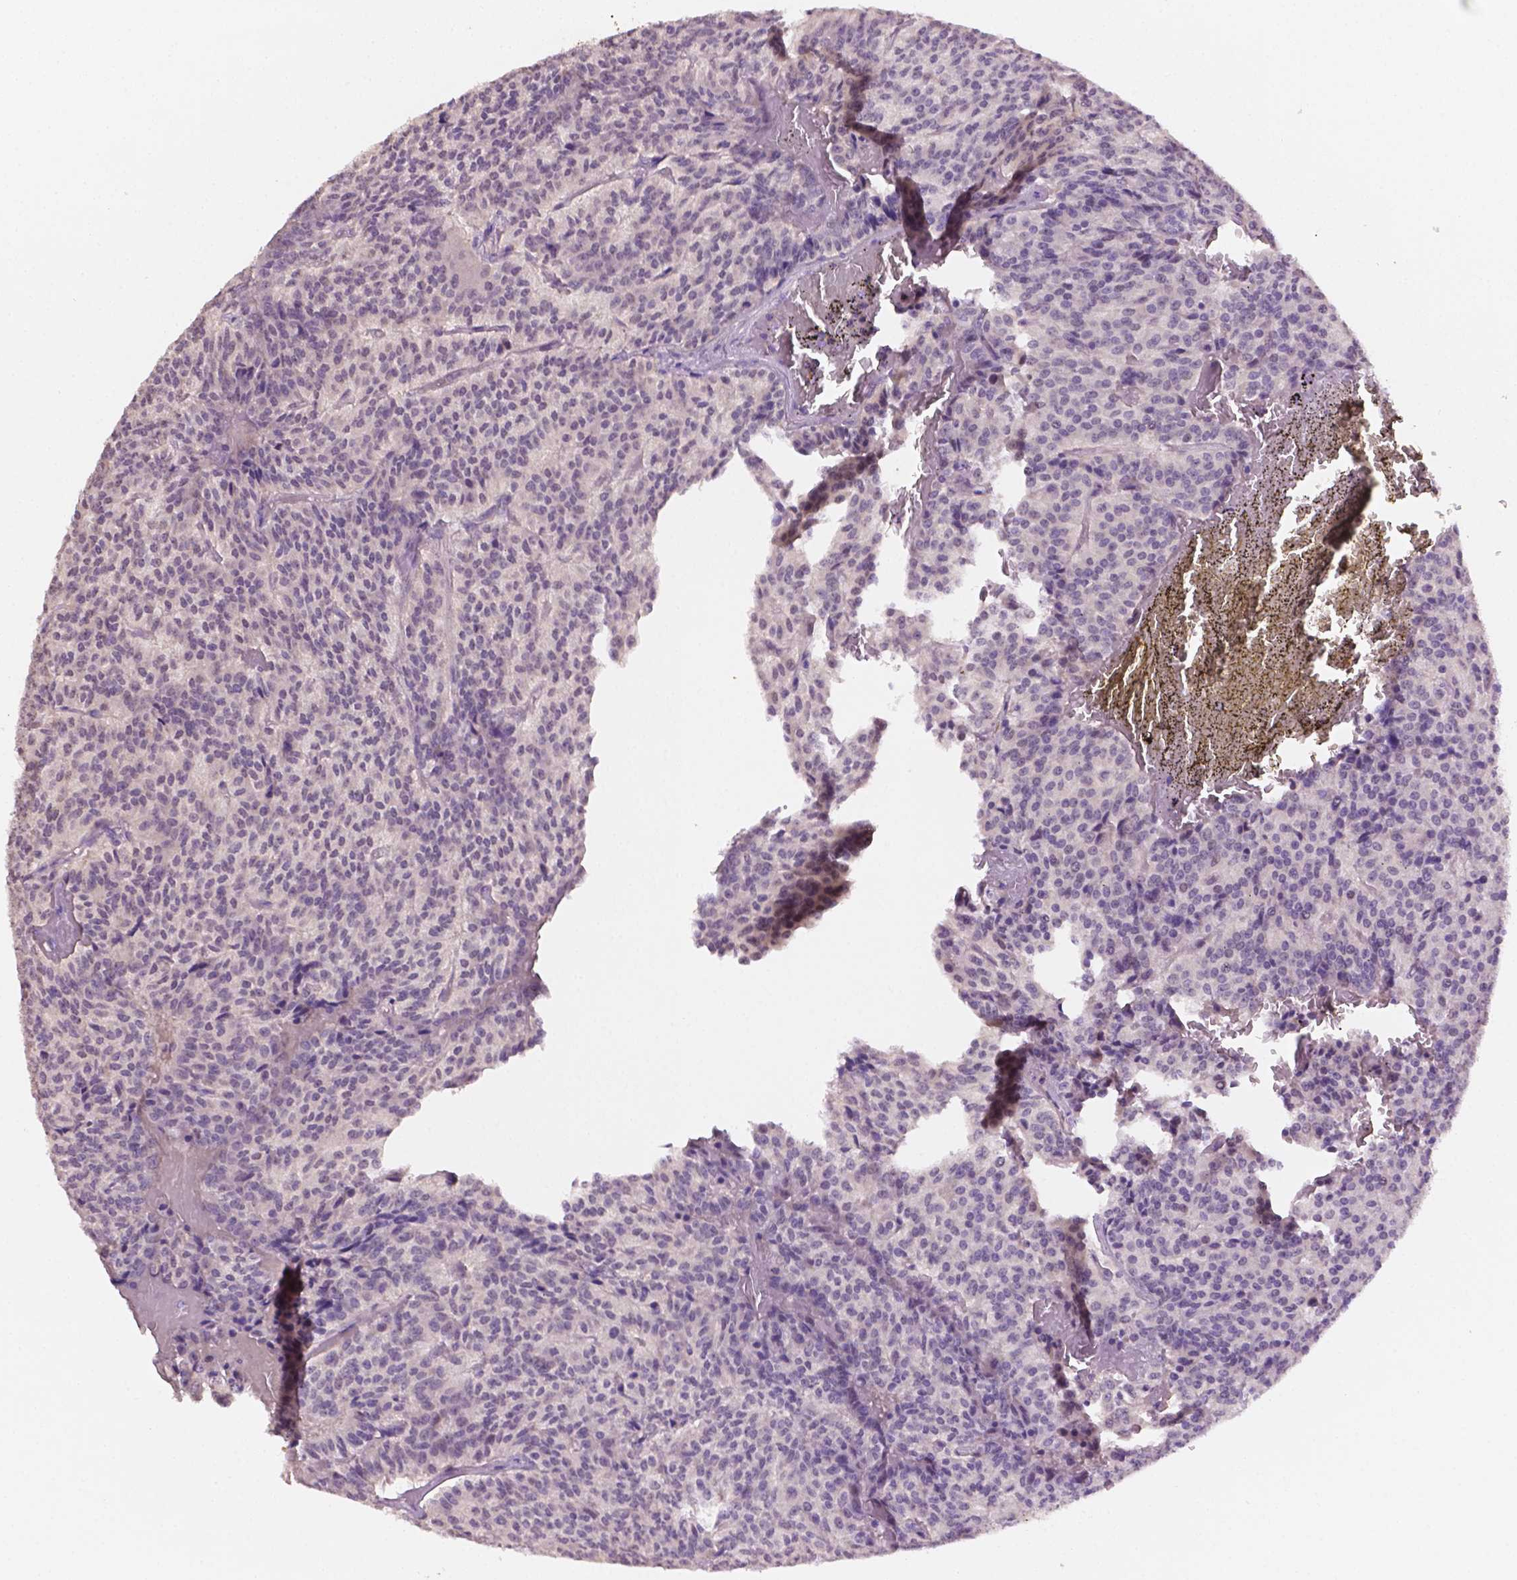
{"staining": {"intensity": "negative", "quantity": "none", "location": "none"}, "tissue": "carcinoid", "cell_type": "Tumor cells", "image_type": "cancer", "snomed": [{"axis": "morphology", "description": "Carcinoid, malignant, NOS"}, {"axis": "topography", "description": "Lung"}], "caption": "A histopathology image of carcinoid (malignant) stained for a protein exhibits no brown staining in tumor cells.", "gene": "MROH6", "patient": {"sex": "male", "age": 70}}